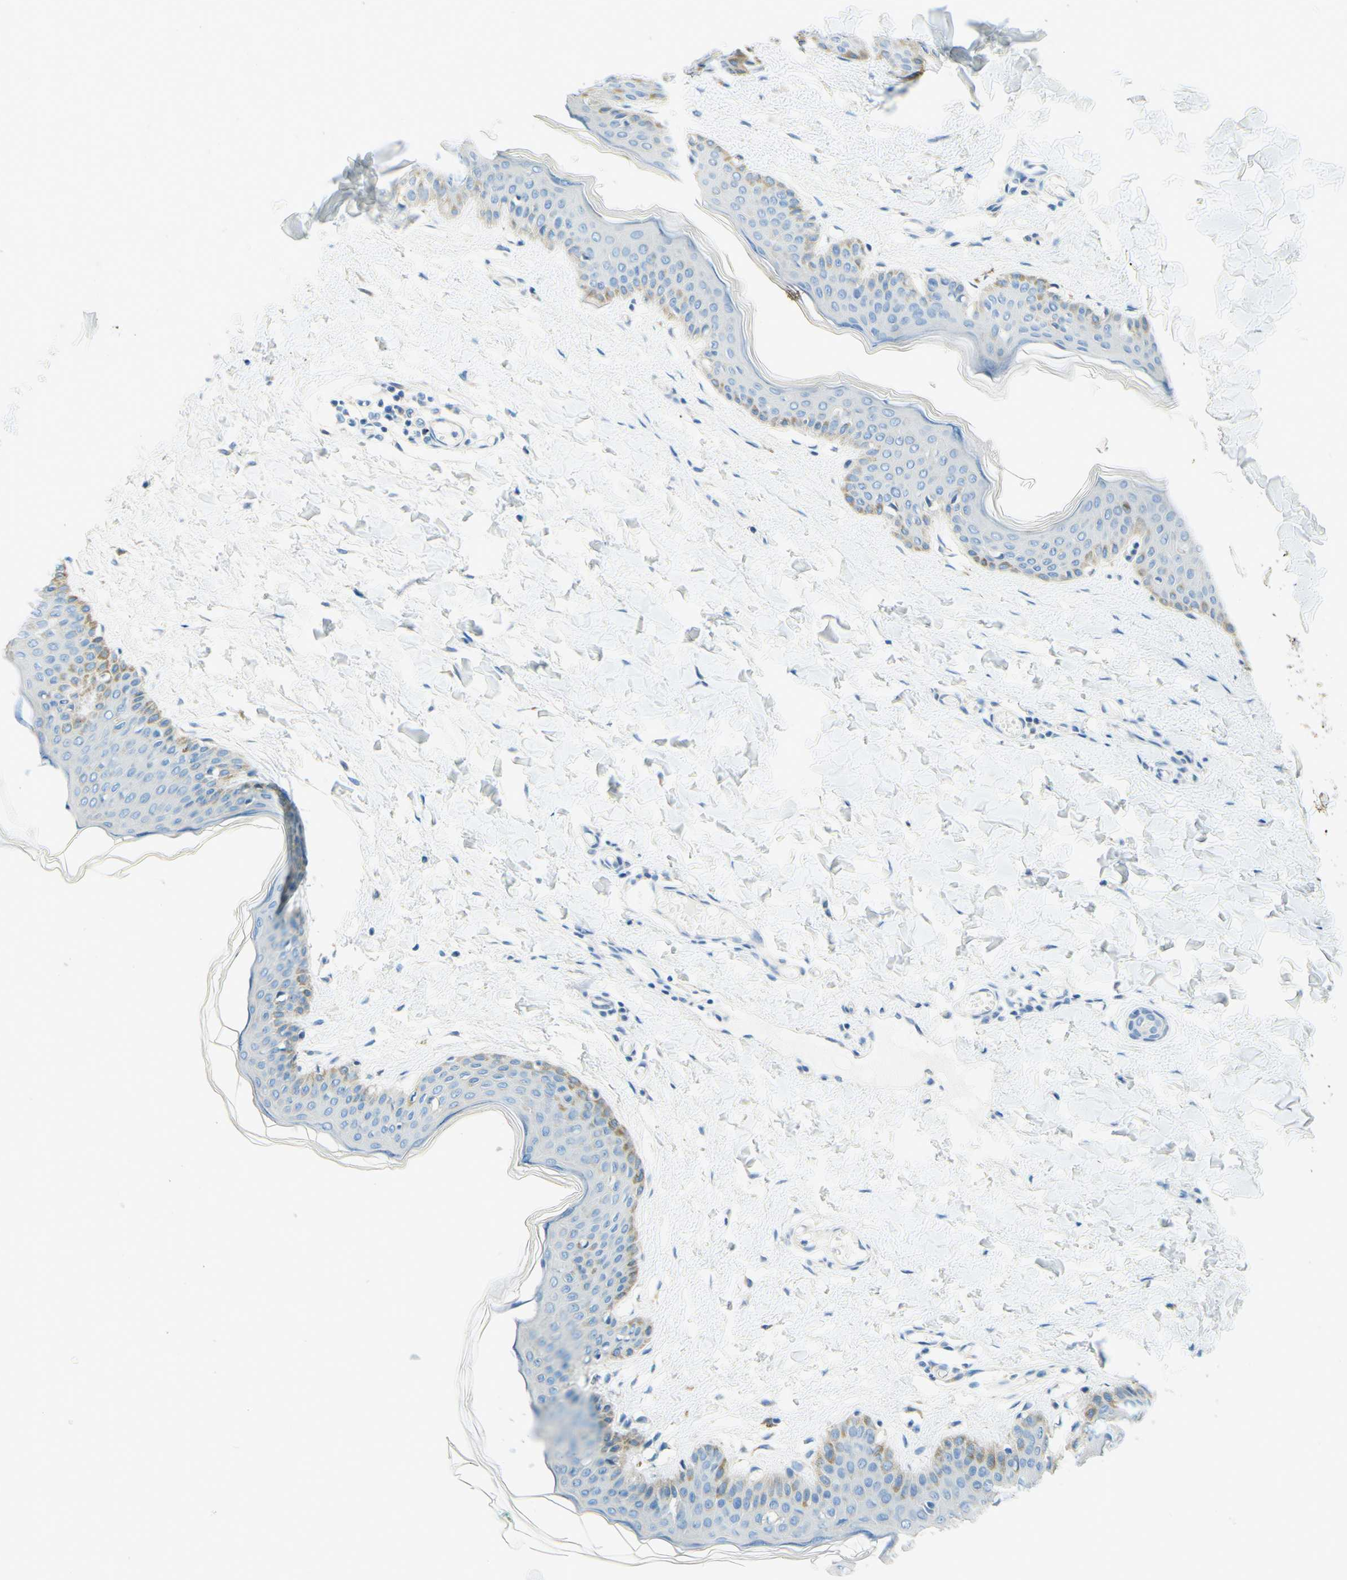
{"staining": {"intensity": "negative", "quantity": "none", "location": "none"}, "tissue": "skin", "cell_type": "Fibroblasts", "image_type": "normal", "snomed": [{"axis": "morphology", "description": "Normal tissue, NOS"}, {"axis": "topography", "description": "Skin"}], "caption": "Image shows no protein positivity in fibroblasts of benign skin. (DAB (3,3'-diaminobenzidine) immunohistochemistry (IHC) visualized using brightfield microscopy, high magnification).", "gene": "PASD1", "patient": {"sex": "female", "age": 17}}